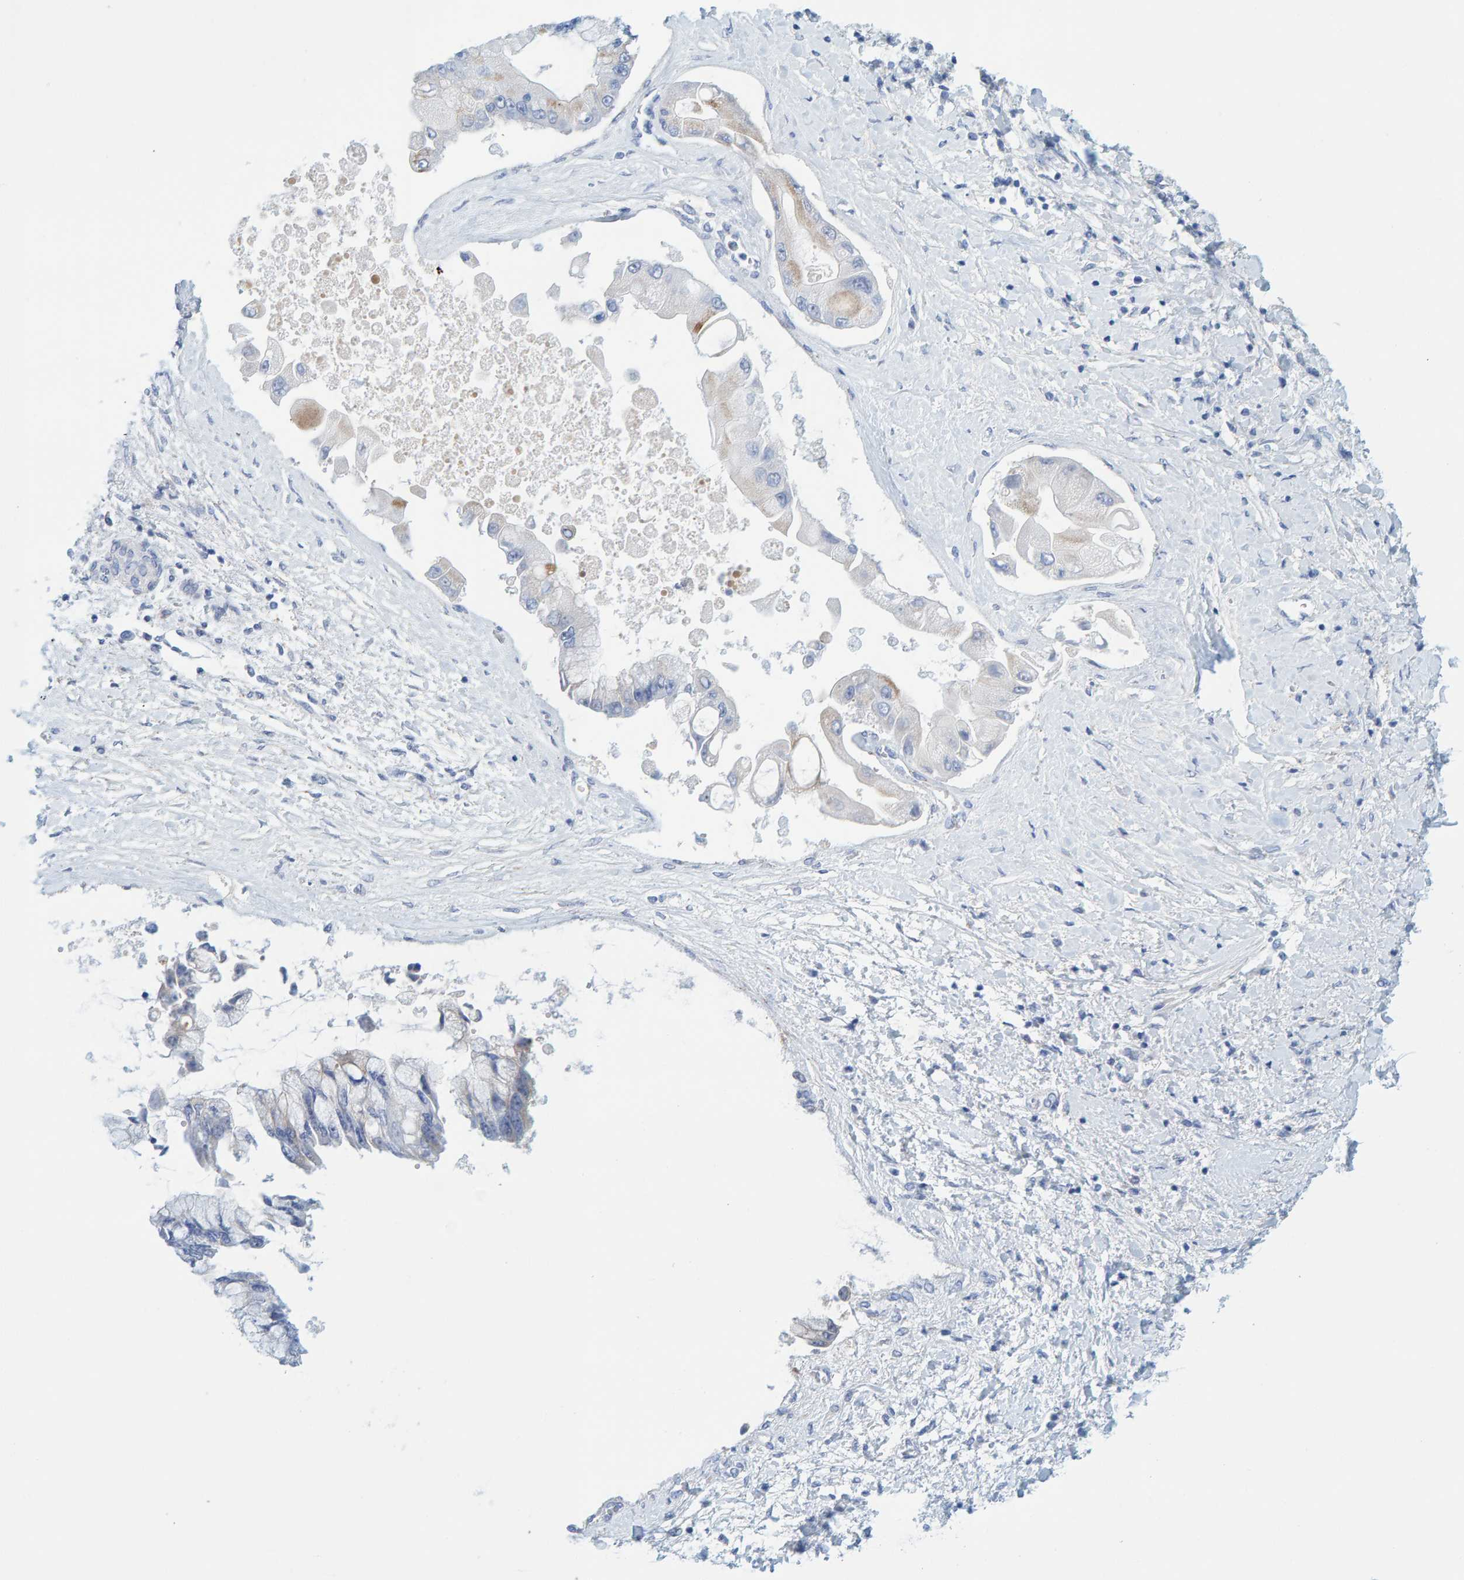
{"staining": {"intensity": "weak", "quantity": "<25%", "location": "cytoplasmic/membranous"}, "tissue": "liver cancer", "cell_type": "Tumor cells", "image_type": "cancer", "snomed": [{"axis": "morphology", "description": "Cholangiocarcinoma"}, {"axis": "topography", "description": "Liver"}], "caption": "Photomicrograph shows no significant protein positivity in tumor cells of cholangiocarcinoma (liver).", "gene": "KLHL11", "patient": {"sex": "male", "age": 50}}